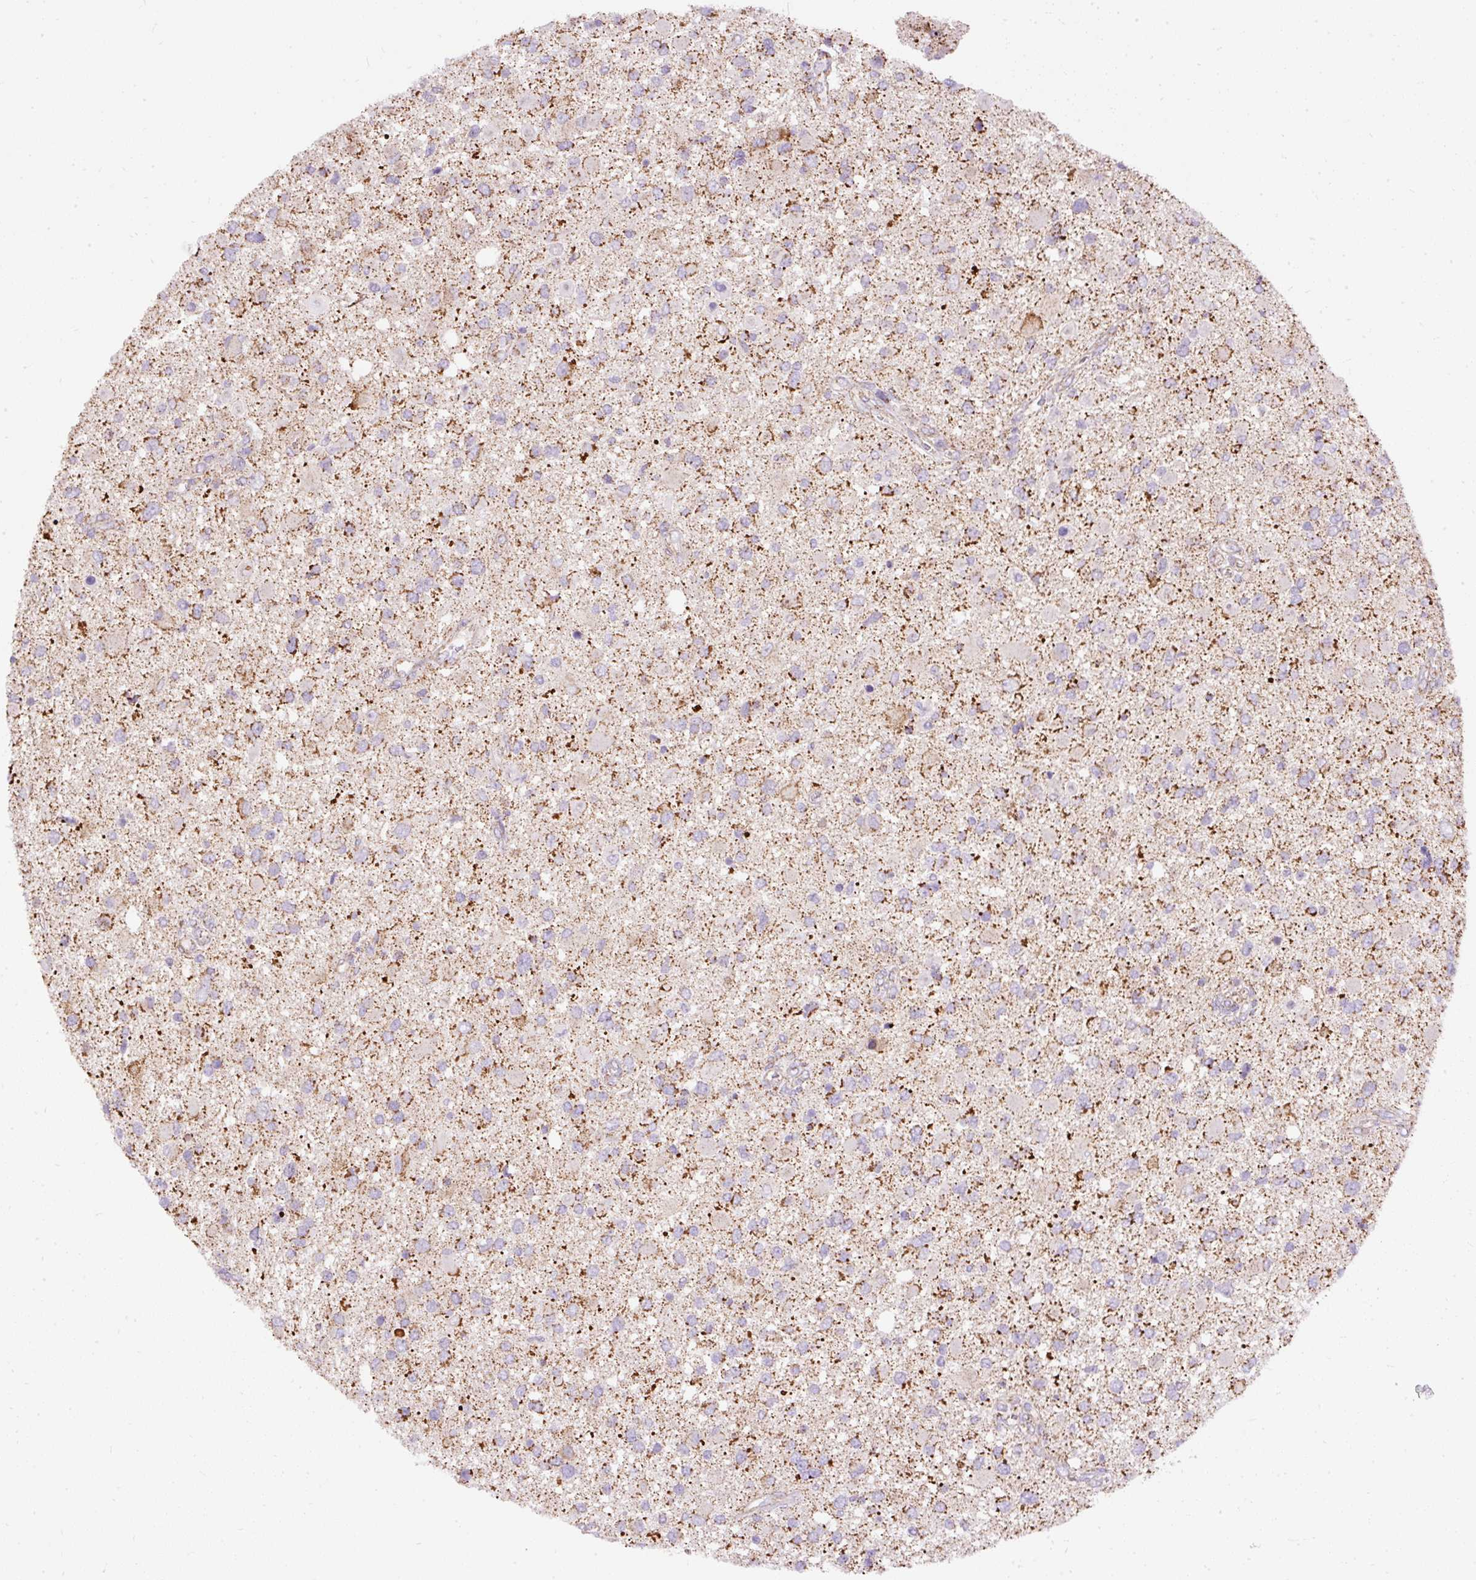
{"staining": {"intensity": "moderate", "quantity": "<25%", "location": "cytoplasmic/membranous"}, "tissue": "glioma", "cell_type": "Tumor cells", "image_type": "cancer", "snomed": [{"axis": "morphology", "description": "Glioma, malignant, High grade"}, {"axis": "topography", "description": "Brain"}], "caption": "Approximately <25% of tumor cells in human malignant high-grade glioma reveal moderate cytoplasmic/membranous protein staining as visualized by brown immunohistochemical staining.", "gene": "CEP290", "patient": {"sex": "male", "age": 53}}